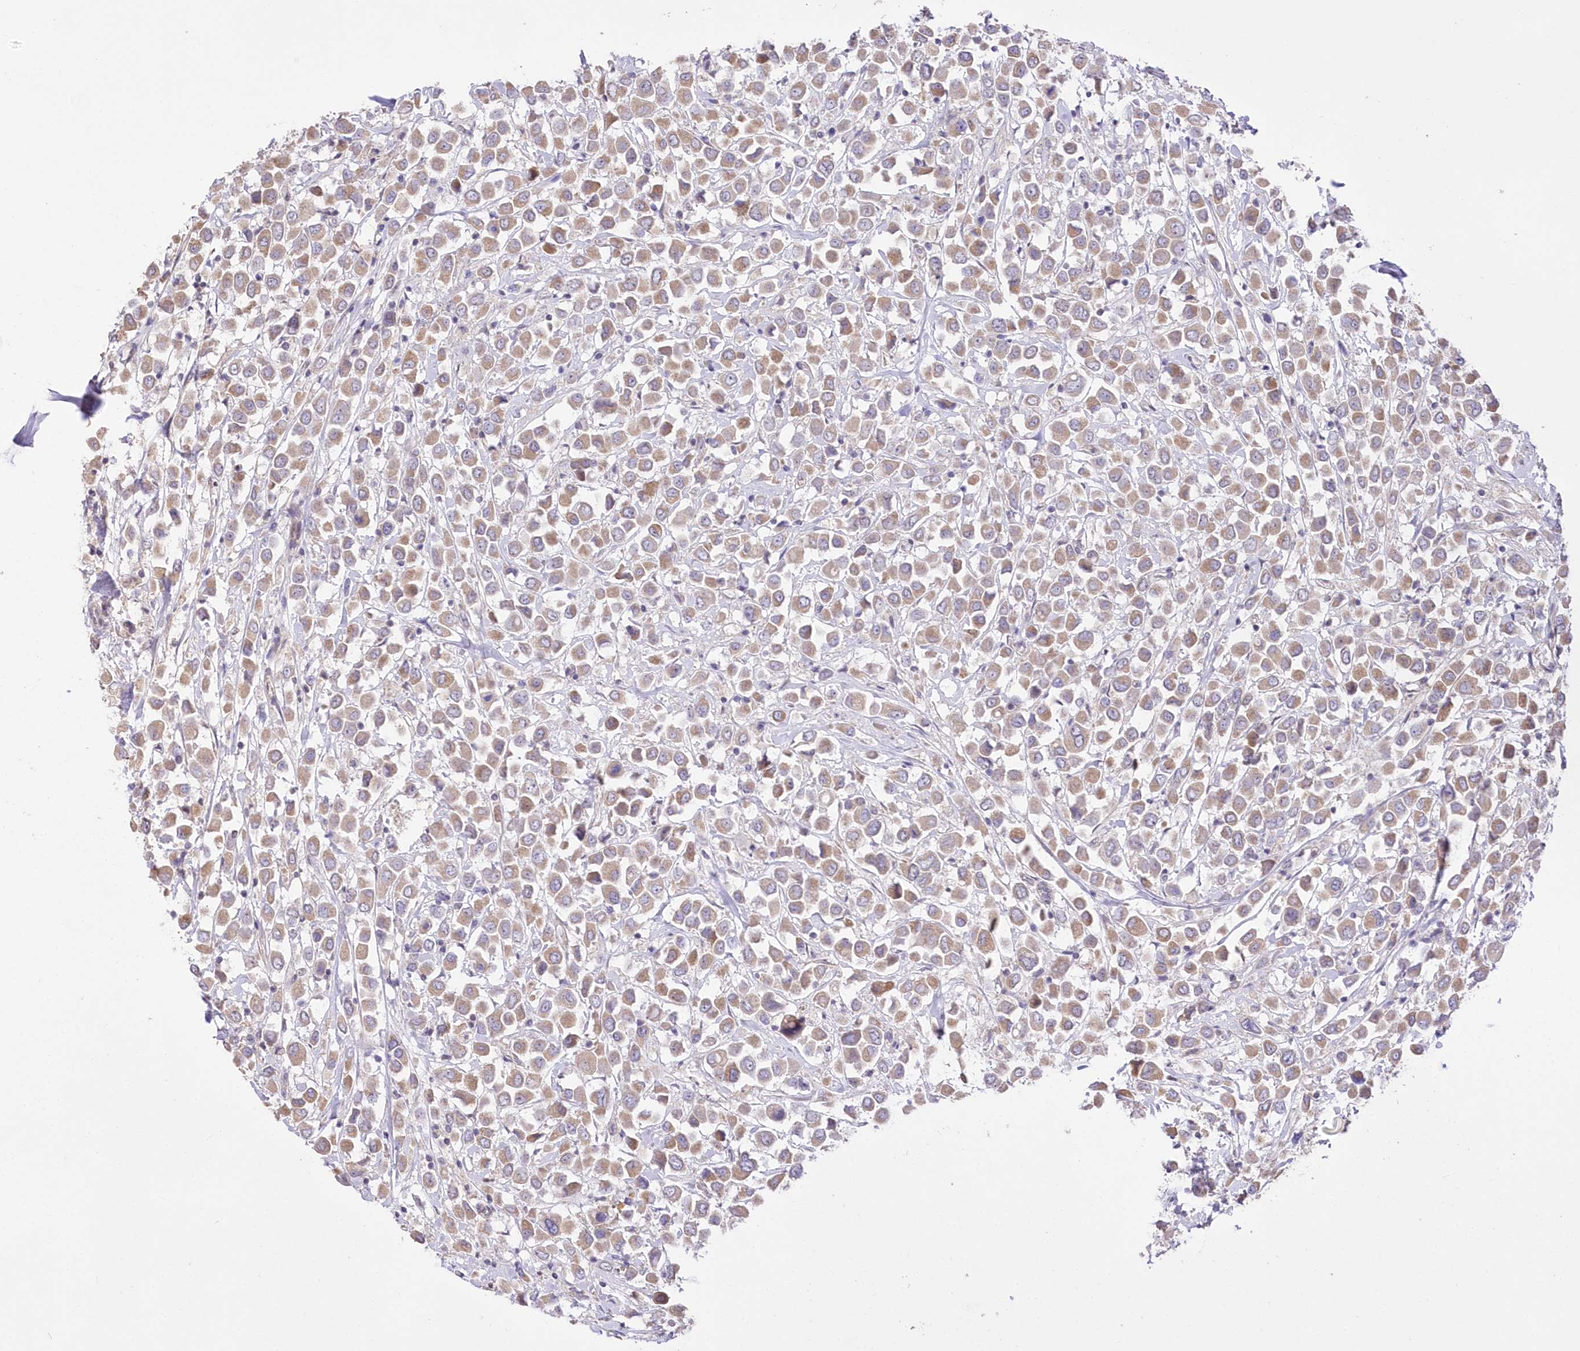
{"staining": {"intensity": "weak", "quantity": ">75%", "location": "cytoplasmic/membranous"}, "tissue": "breast cancer", "cell_type": "Tumor cells", "image_type": "cancer", "snomed": [{"axis": "morphology", "description": "Duct carcinoma"}, {"axis": "topography", "description": "Breast"}], "caption": "Breast invasive ductal carcinoma tissue reveals weak cytoplasmic/membranous expression in about >75% of tumor cells", "gene": "FAM241B", "patient": {"sex": "female", "age": 61}}